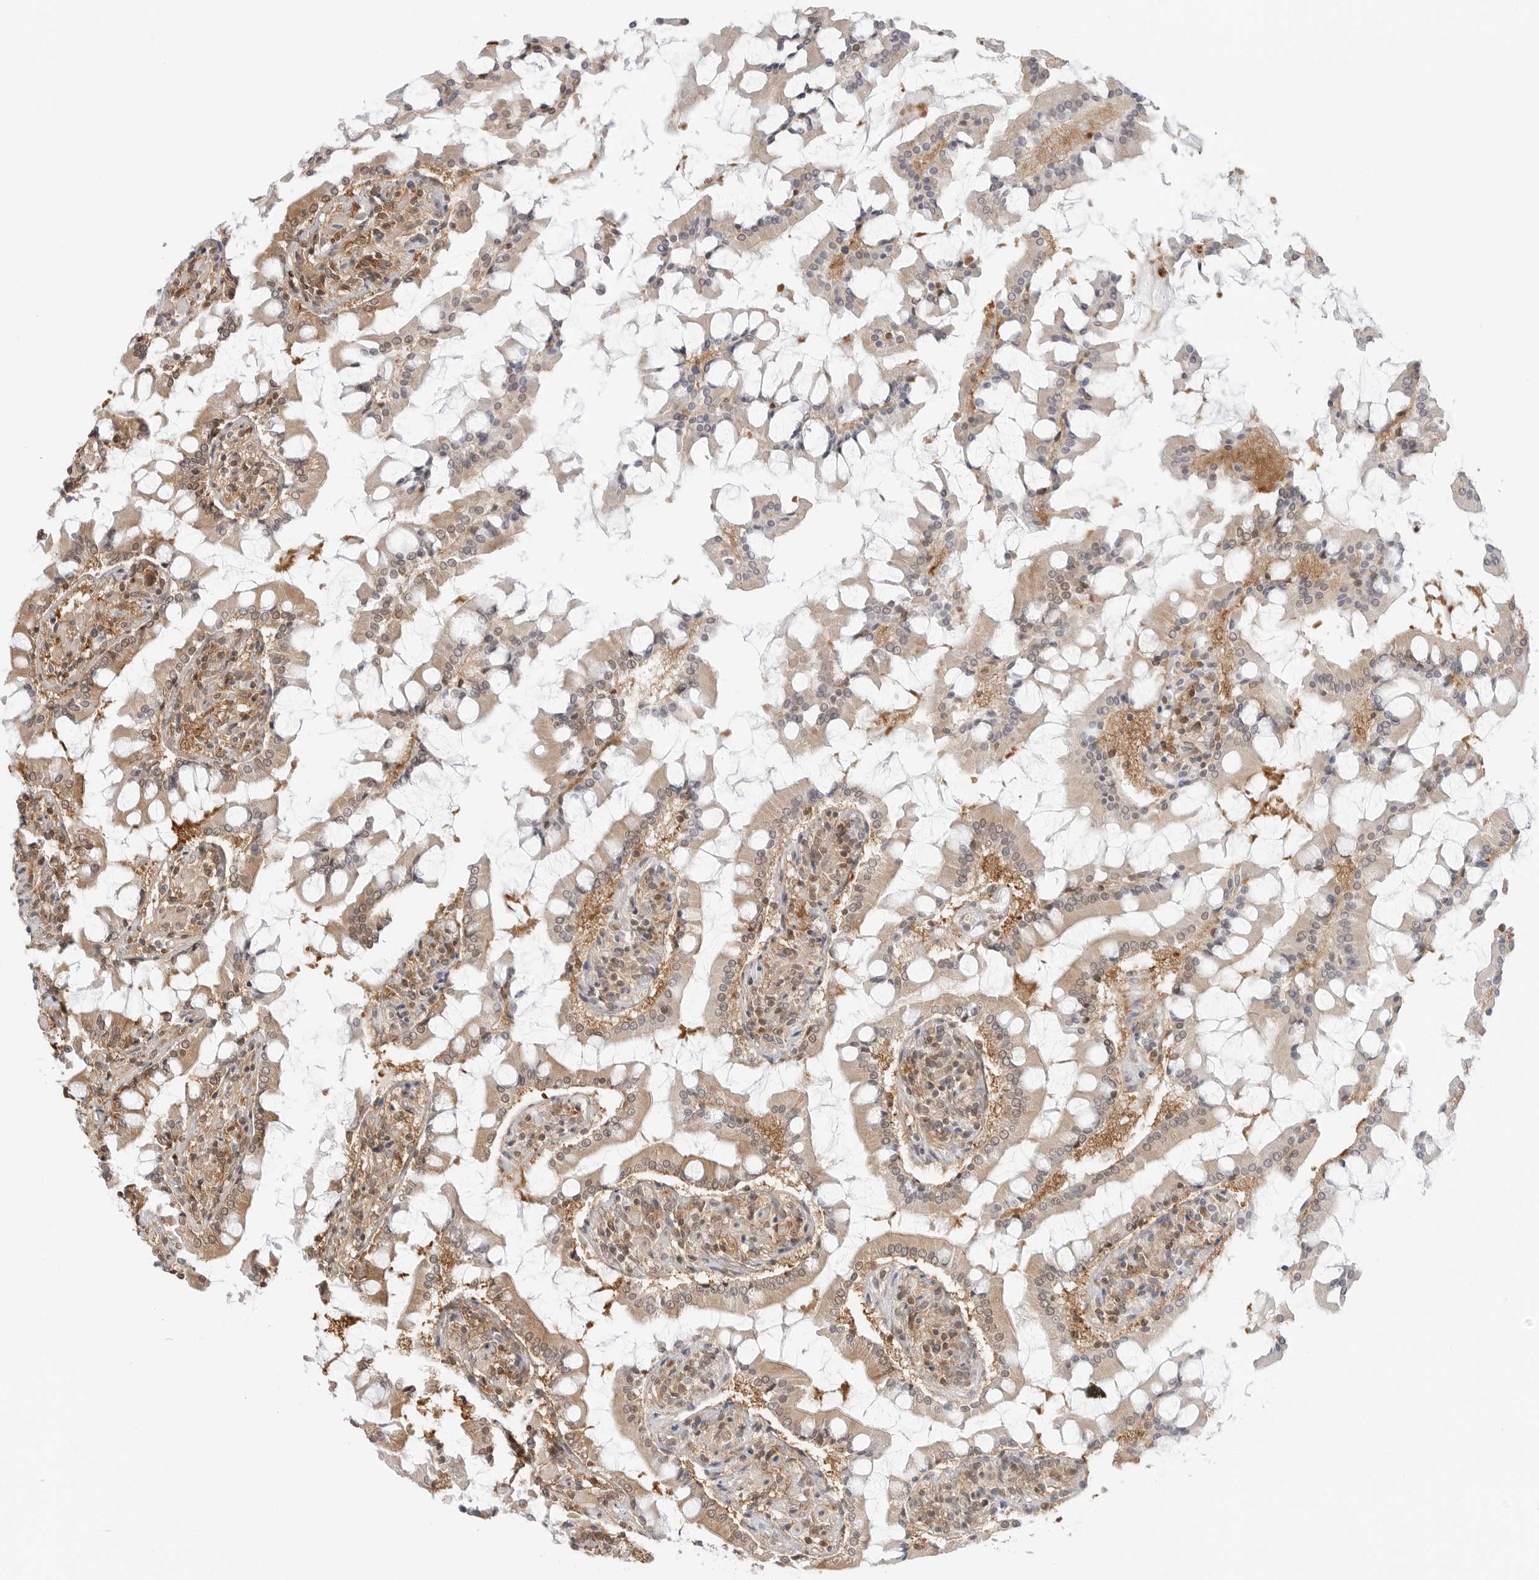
{"staining": {"intensity": "moderate", "quantity": ">75%", "location": "cytoplasmic/membranous,nuclear"}, "tissue": "small intestine", "cell_type": "Glandular cells", "image_type": "normal", "snomed": [{"axis": "morphology", "description": "Normal tissue, NOS"}, {"axis": "topography", "description": "Small intestine"}], "caption": "IHC histopathology image of benign small intestine stained for a protein (brown), which displays medium levels of moderate cytoplasmic/membranous,nuclear staining in about >75% of glandular cells.", "gene": "NUDC", "patient": {"sex": "male", "age": 41}}